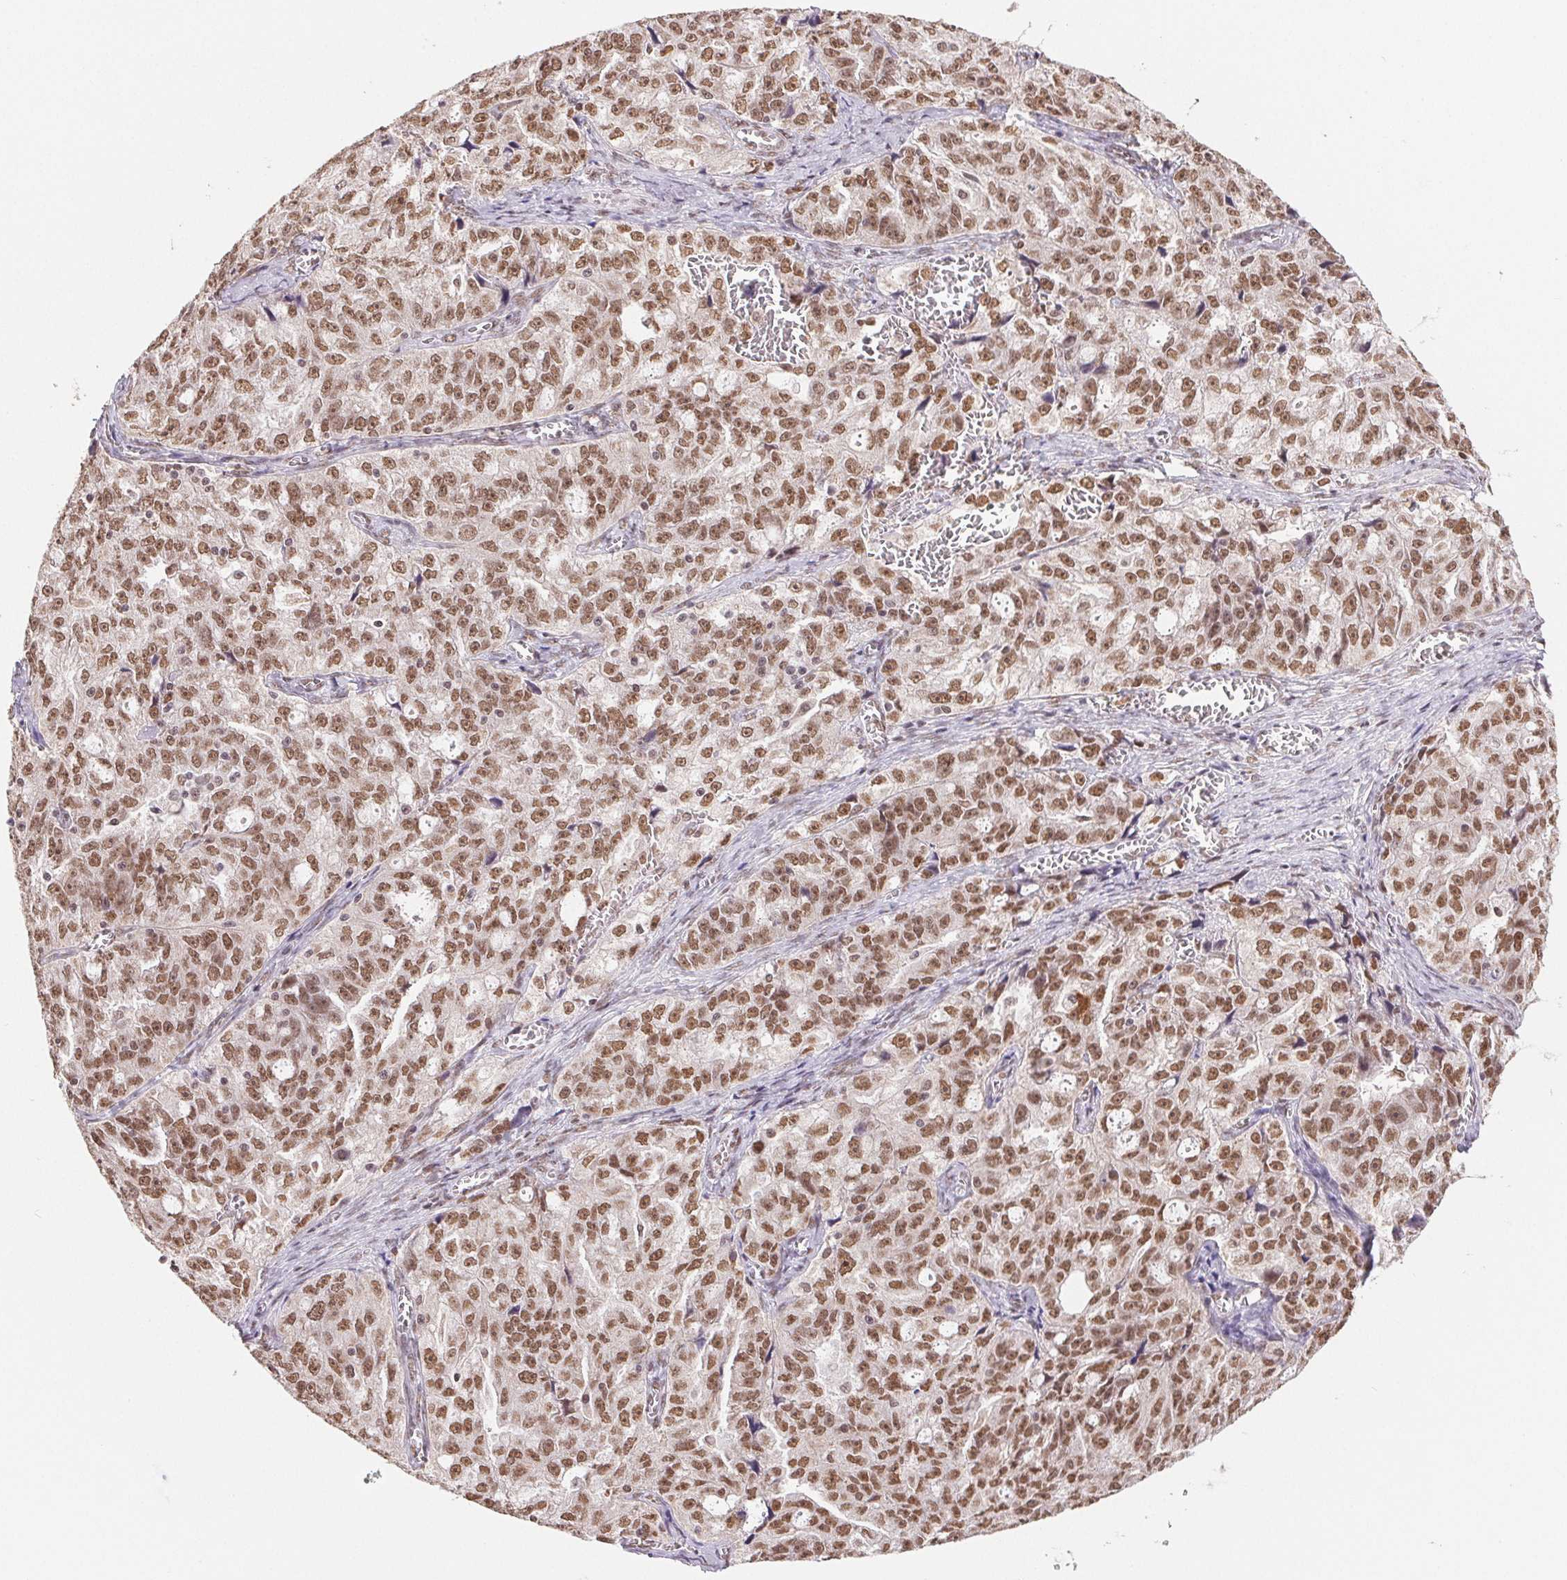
{"staining": {"intensity": "moderate", "quantity": ">75%", "location": "nuclear"}, "tissue": "ovarian cancer", "cell_type": "Tumor cells", "image_type": "cancer", "snomed": [{"axis": "morphology", "description": "Cystadenocarcinoma, serous, NOS"}, {"axis": "topography", "description": "Ovary"}], "caption": "Ovarian cancer stained with DAB immunohistochemistry (IHC) shows medium levels of moderate nuclear expression in about >75% of tumor cells. (DAB IHC, brown staining for protein, blue staining for nuclei).", "gene": "NFE2L1", "patient": {"sex": "female", "age": 51}}